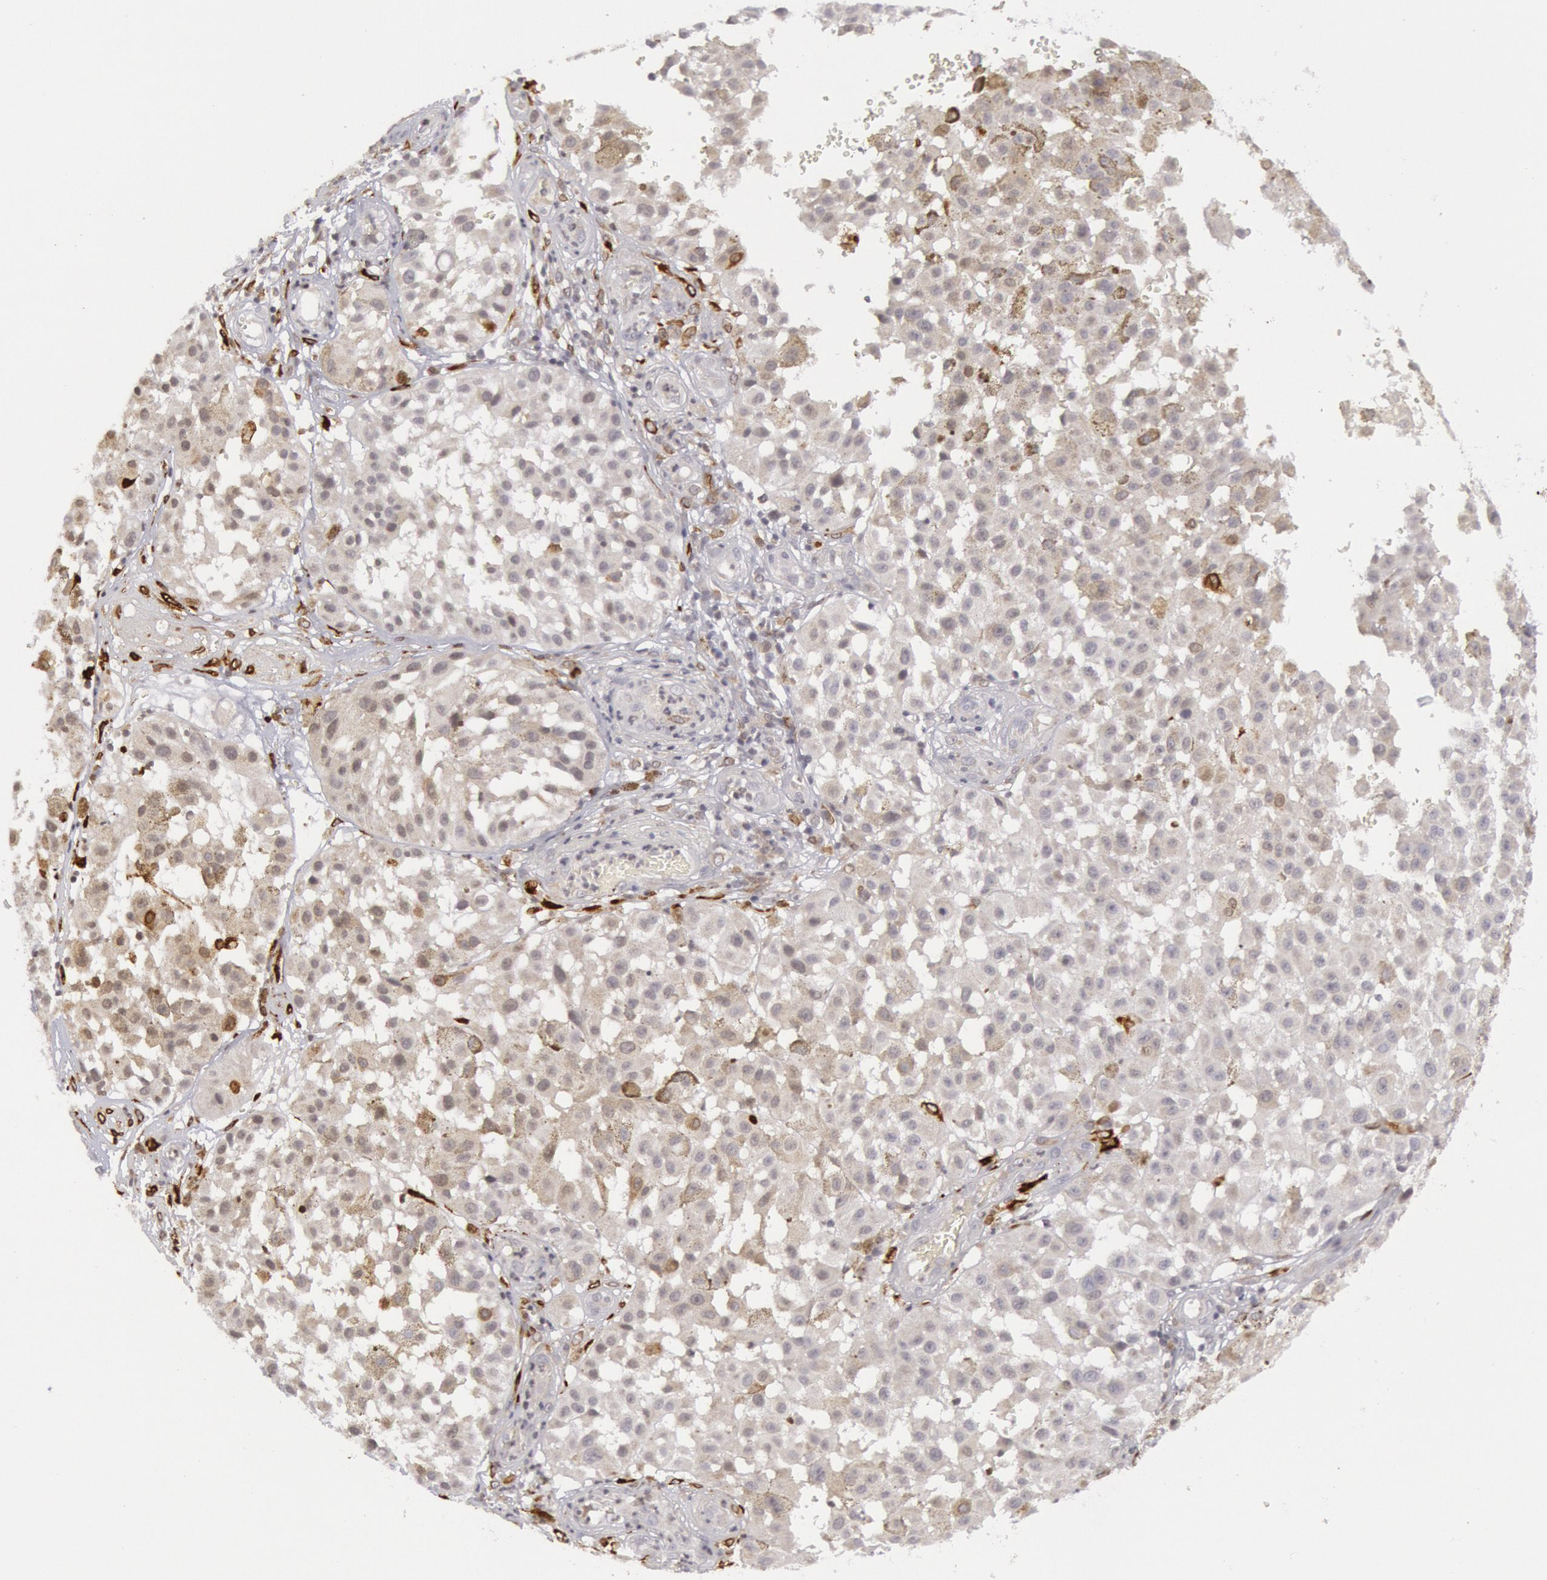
{"staining": {"intensity": "moderate", "quantity": "<25%", "location": "cytoplasmic/membranous,nuclear"}, "tissue": "melanoma", "cell_type": "Tumor cells", "image_type": "cancer", "snomed": [{"axis": "morphology", "description": "Malignant melanoma, NOS"}, {"axis": "topography", "description": "Skin"}], "caption": "A brown stain highlights moderate cytoplasmic/membranous and nuclear expression of a protein in malignant melanoma tumor cells. (brown staining indicates protein expression, while blue staining denotes nuclei).", "gene": "PTGS2", "patient": {"sex": "female", "age": 64}}